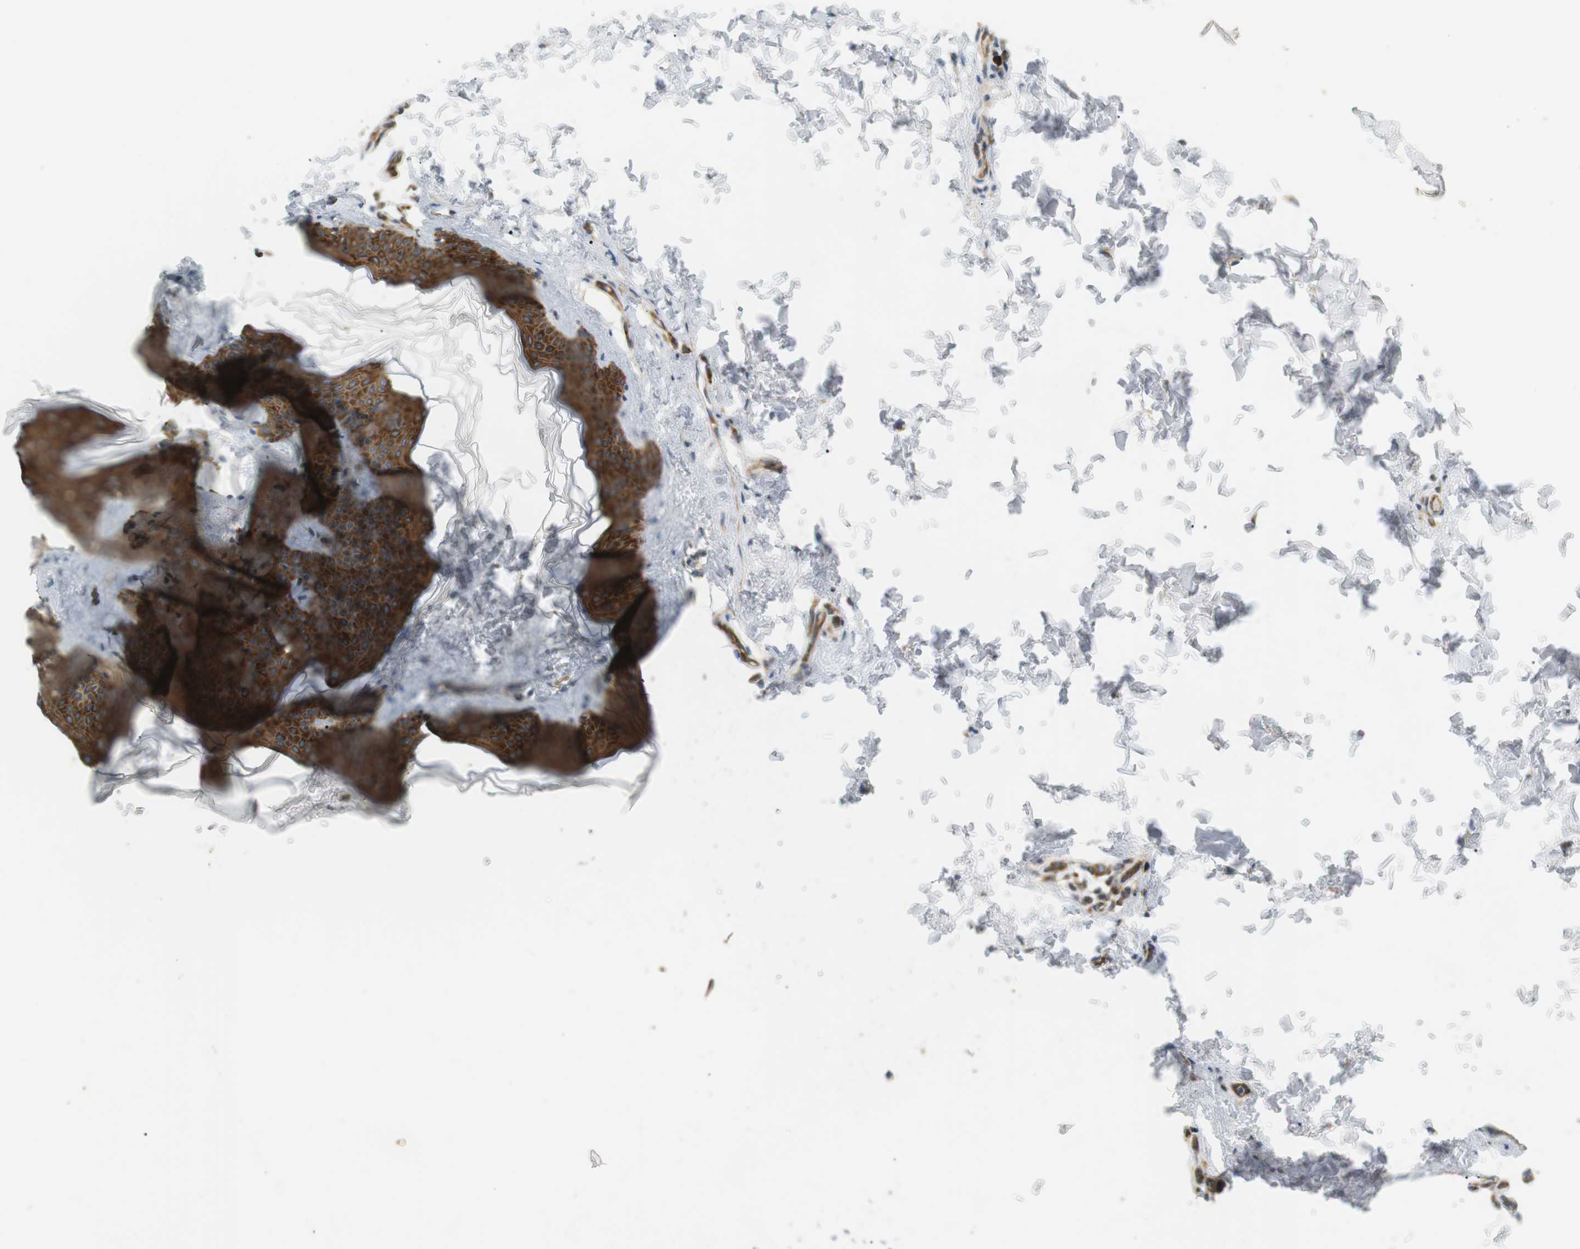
{"staining": {"intensity": "weak", "quantity": ">75%", "location": "cytoplasmic/membranous"}, "tissue": "skin", "cell_type": "Fibroblasts", "image_type": "normal", "snomed": [{"axis": "morphology", "description": "Normal tissue, NOS"}, {"axis": "topography", "description": "Skin"}], "caption": "Skin stained with DAB (3,3'-diaminobenzidine) IHC exhibits low levels of weak cytoplasmic/membranous expression in about >75% of fibroblasts.", "gene": "TMEM200A", "patient": {"sex": "female", "age": 41}}